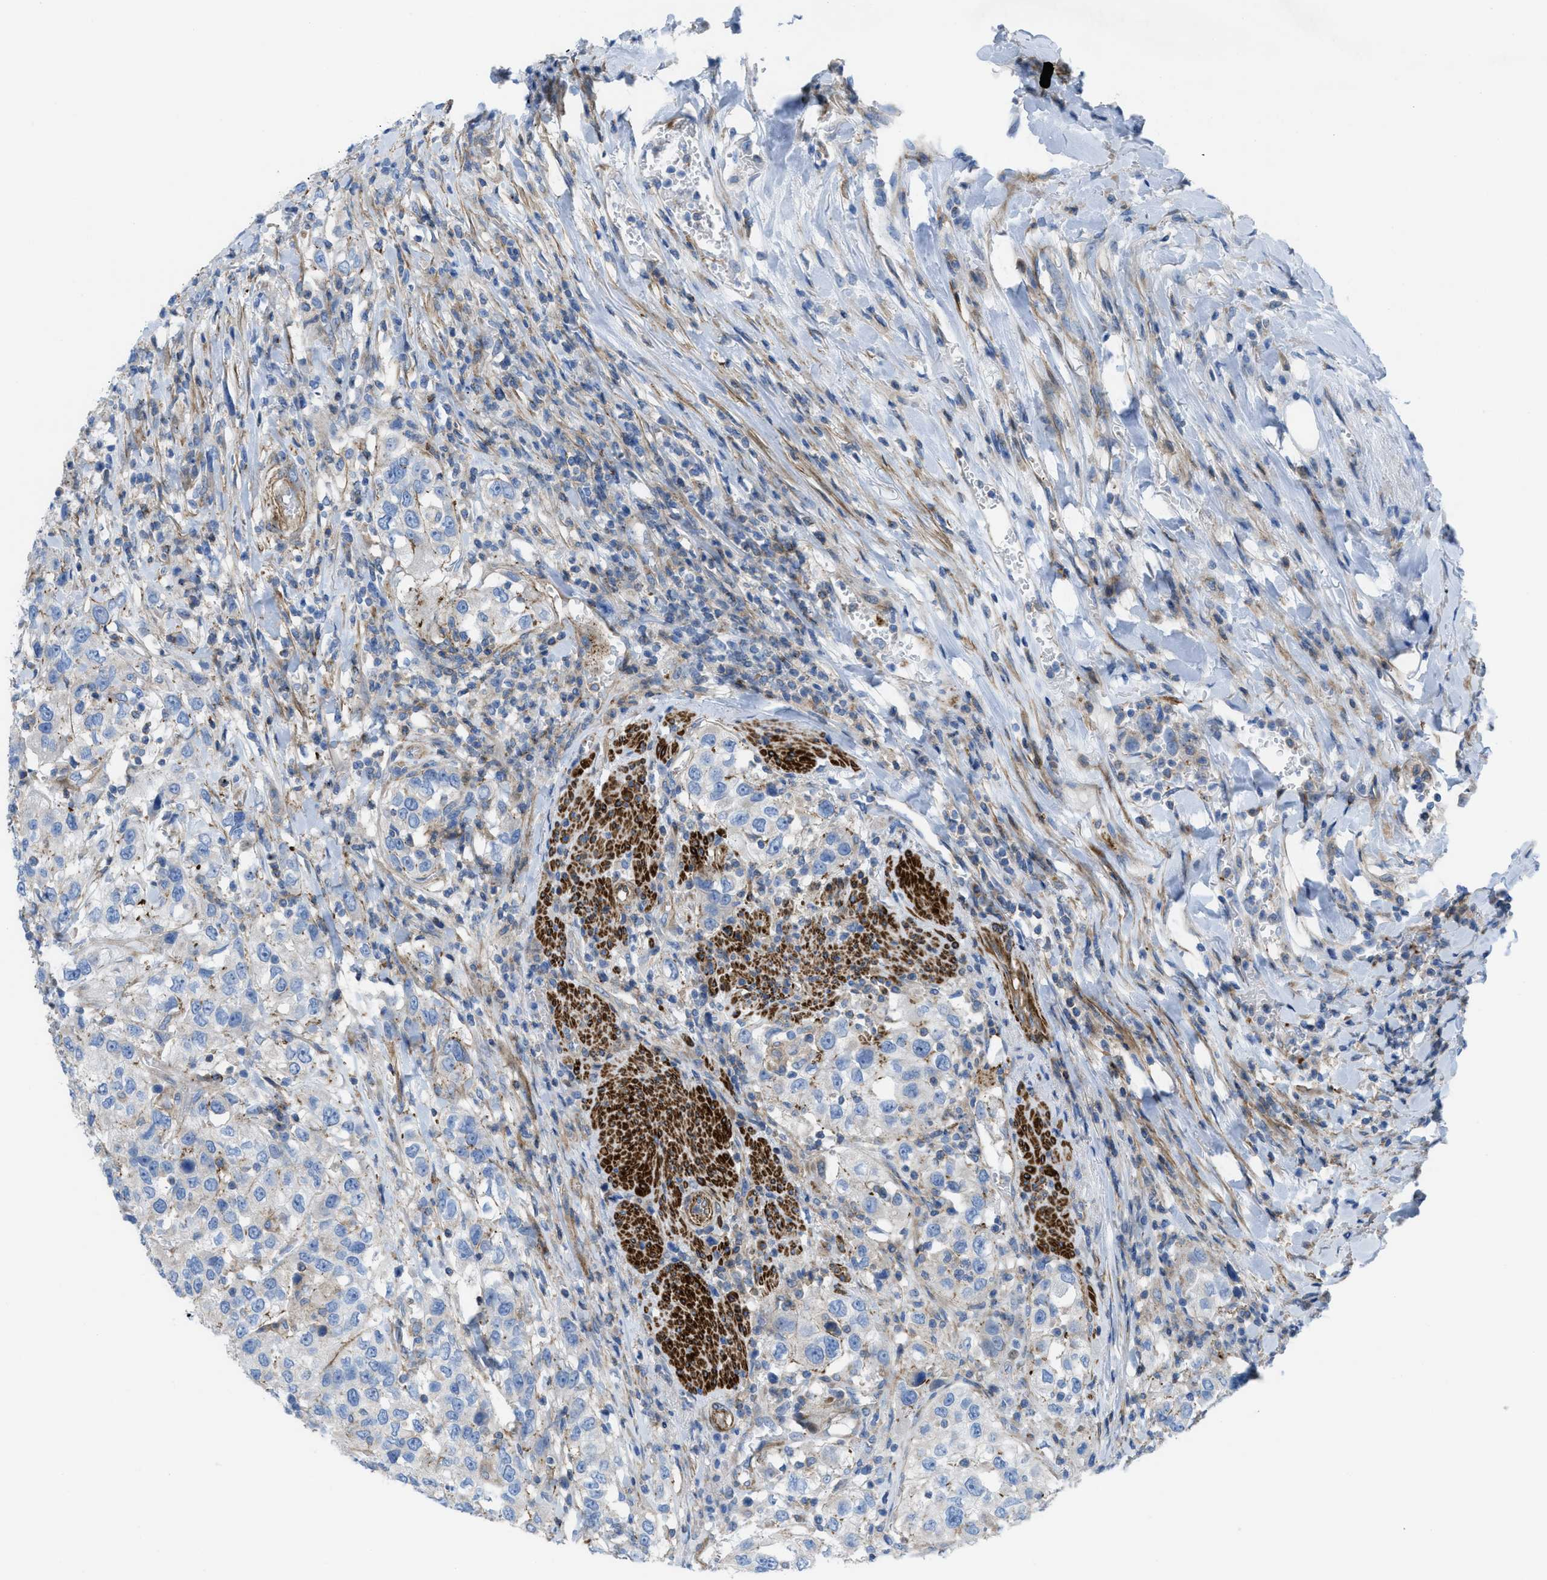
{"staining": {"intensity": "weak", "quantity": "<25%", "location": "cytoplasmic/membranous"}, "tissue": "urothelial cancer", "cell_type": "Tumor cells", "image_type": "cancer", "snomed": [{"axis": "morphology", "description": "Urothelial carcinoma, High grade"}, {"axis": "topography", "description": "Urinary bladder"}], "caption": "An immunohistochemistry (IHC) photomicrograph of urothelial cancer is shown. There is no staining in tumor cells of urothelial cancer.", "gene": "KCNH7", "patient": {"sex": "female", "age": 80}}